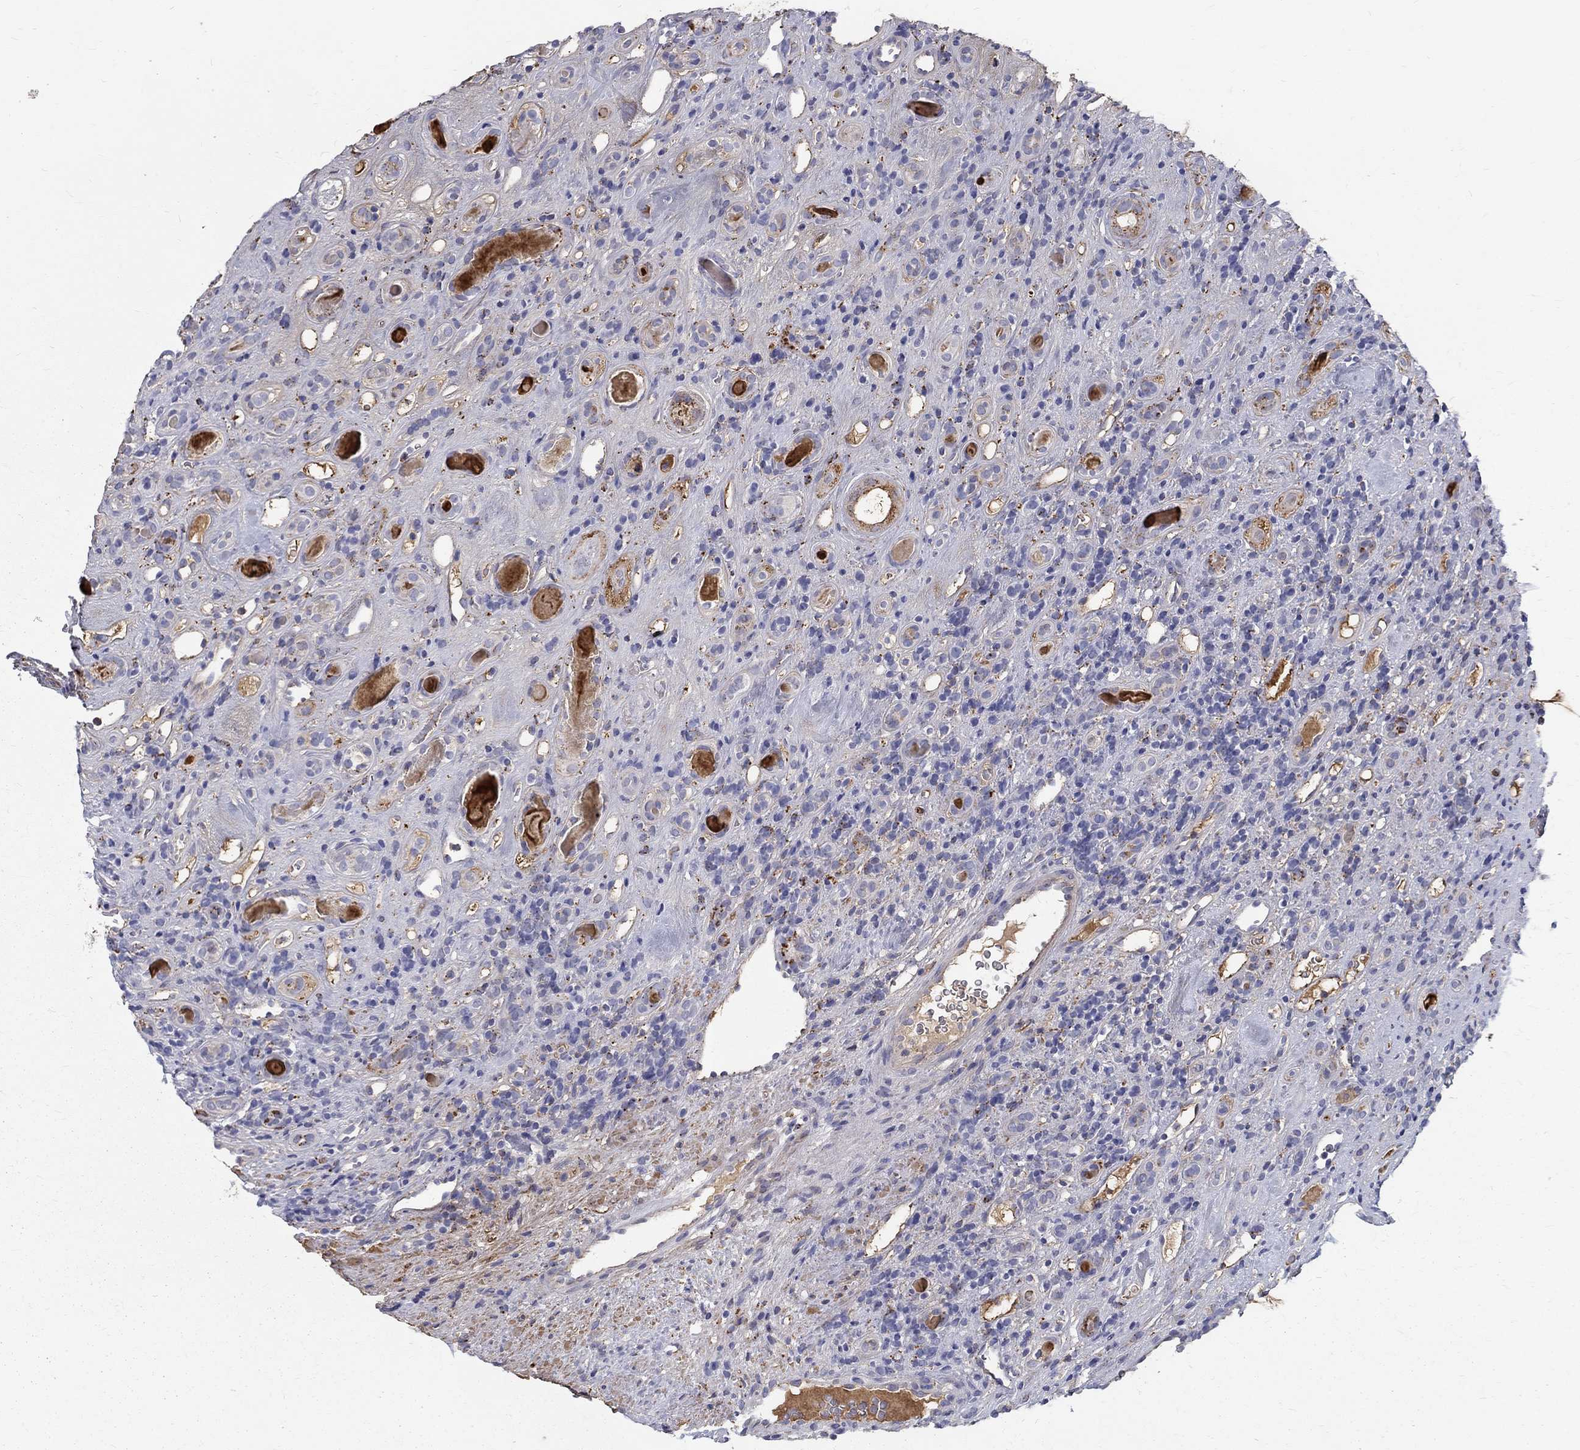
{"staining": {"intensity": "strong", "quantity": "<25%", "location": "cytoplasmic/membranous"}, "tissue": "renal cancer", "cell_type": "Tumor cells", "image_type": "cancer", "snomed": [{"axis": "morphology", "description": "Adenocarcinoma, NOS"}, {"axis": "topography", "description": "Kidney"}], "caption": "Renal cancer stained with immunohistochemistry exhibits strong cytoplasmic/membranous positivity in about <25% of tumor cells.", "gene": "EPDR1", "patient": {"sex": "female", "age": 89}}